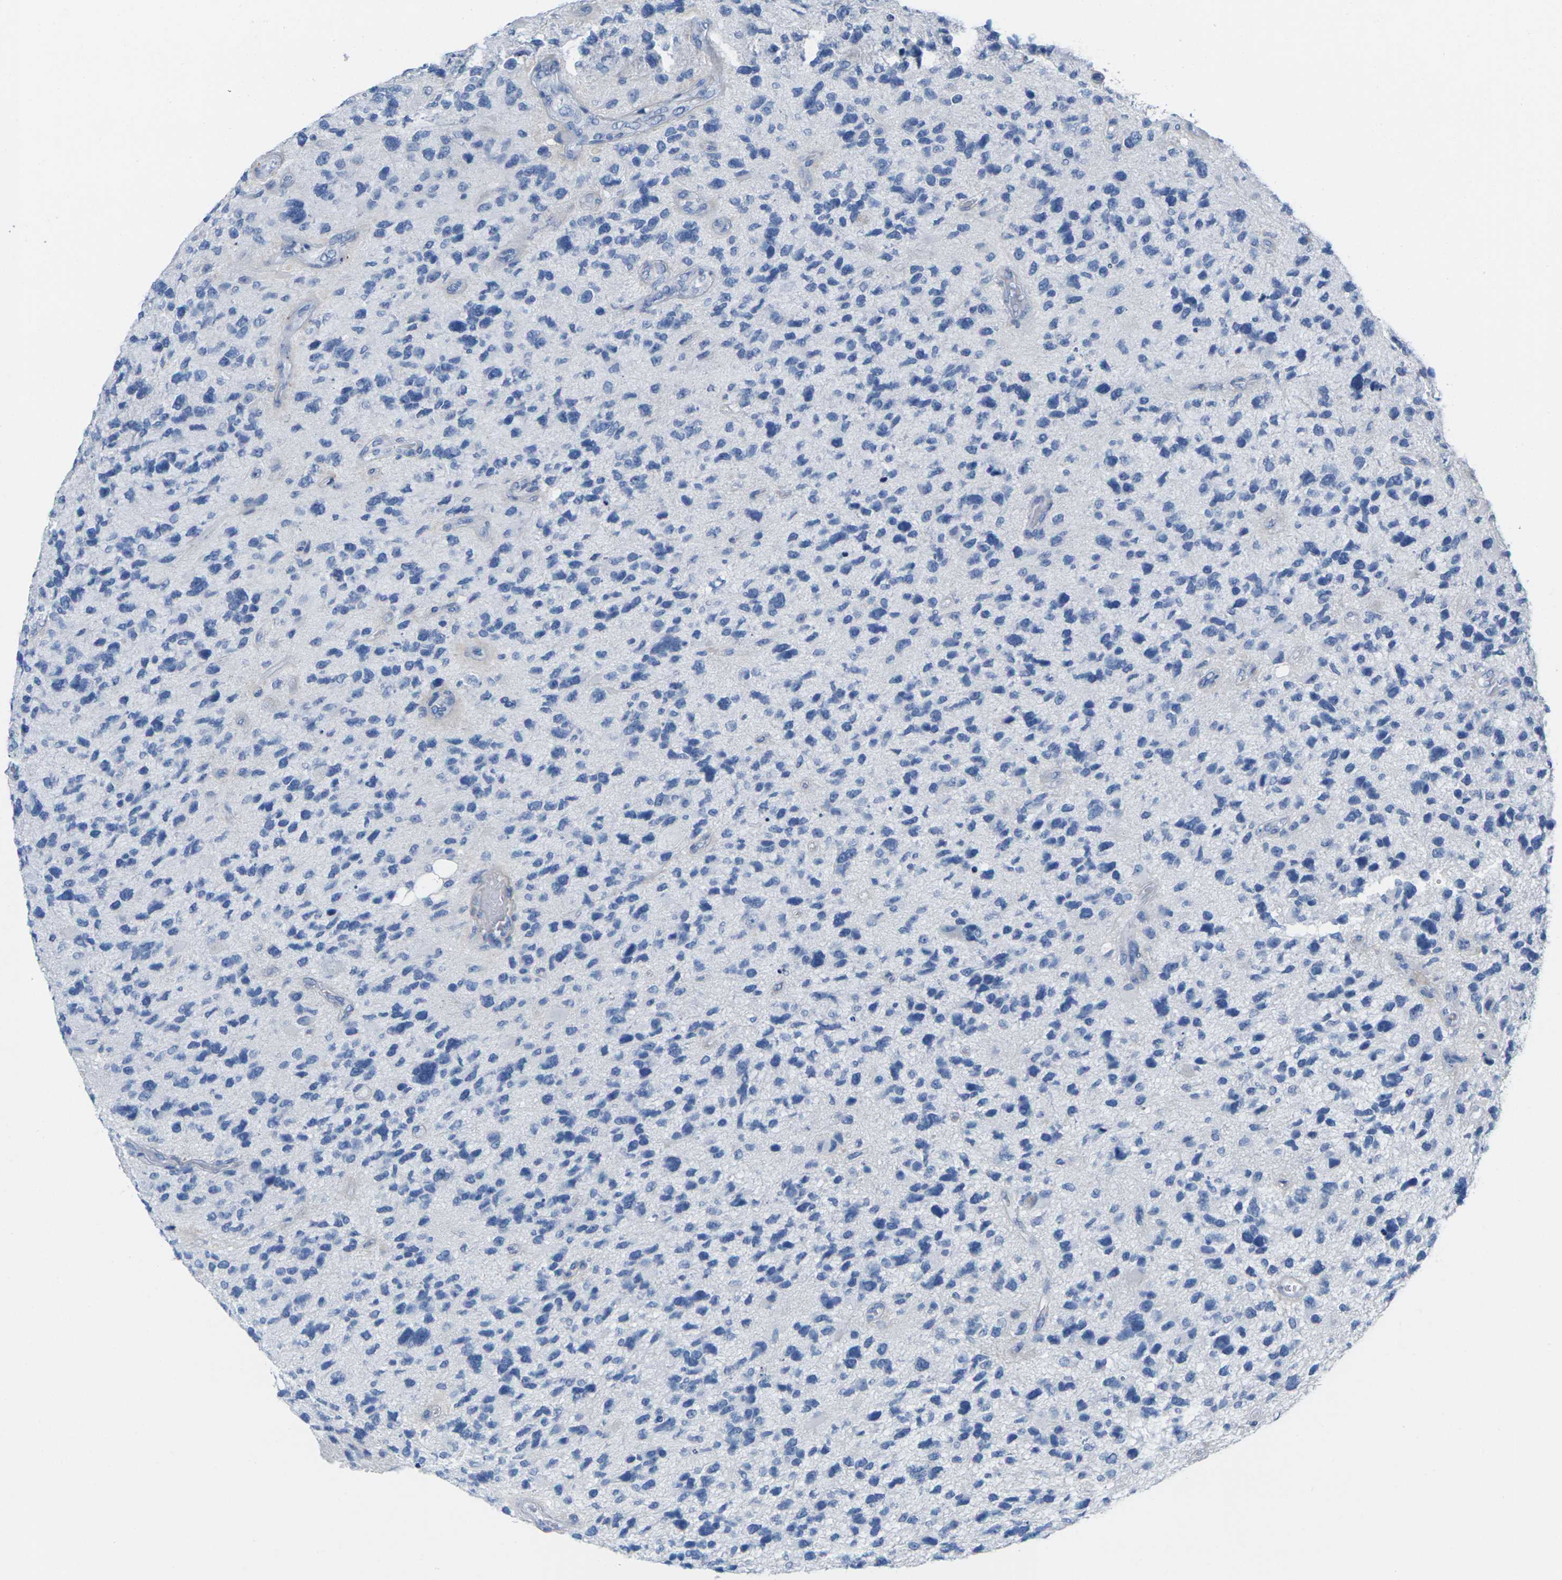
{"staining": {"intensity": "negative", "quantity": "none", "location": "none"}, "tissue": "glioma", "cell_type": "Tumor cells", "image_type": "cancer", "snomed": [{"axis": "morphology", "description": "Glioma, malignant, High grade"}, {"axis": "topography", "description": "Brain"}], "caption": "Immunohistochemistry photomicrograph of glioma stained for a protein (brown), which shows no expression in tumor cells.", "gene": "CNN1", "patient": {"sex": "female", "age": 58}}